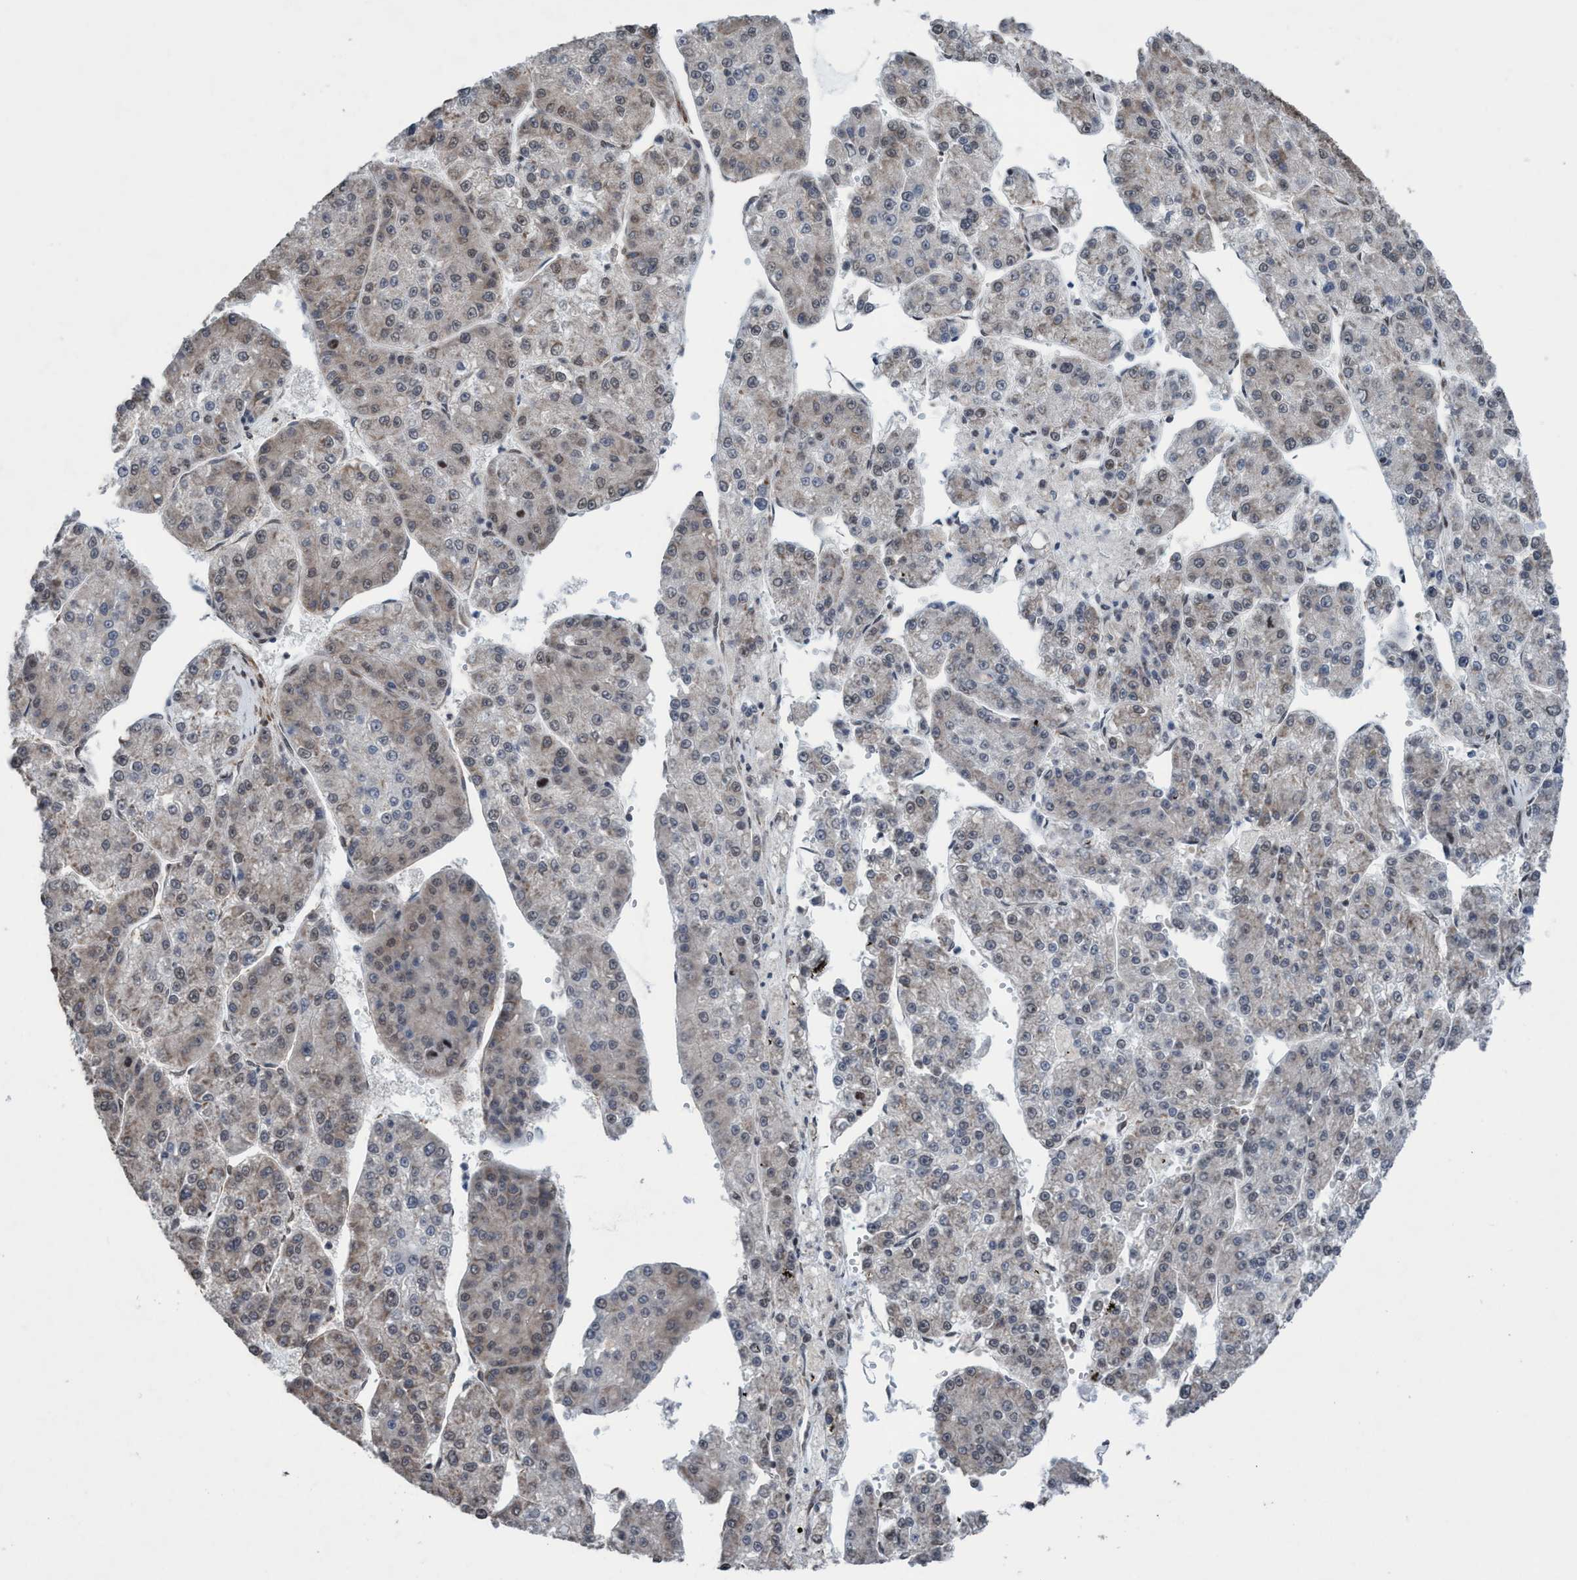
{"staining": {"intensity": "weak", "quantity": "25%-75%", "location": "cytoplasmic/membranous"}, "tissue": "liver cancer", "cell_type": "Tumor cells", "image_type": "cancer", "snomed": [{"axis": "morphology", "description": "Carcinoma, Hepatocellular, NOS"}, {"axis": "topography", "description": "Liver"}], "caption": "Immunohistochemistry (DAB (3,3'-diaminobenzidine)) staining of liver hepatocellular carcinoma reveals weak cytoplasmic/membranous protein positivity in about 25%-75% of tumor cells.", "gene": "METAP2", "patient": {"sex": "female", "age": 73}}